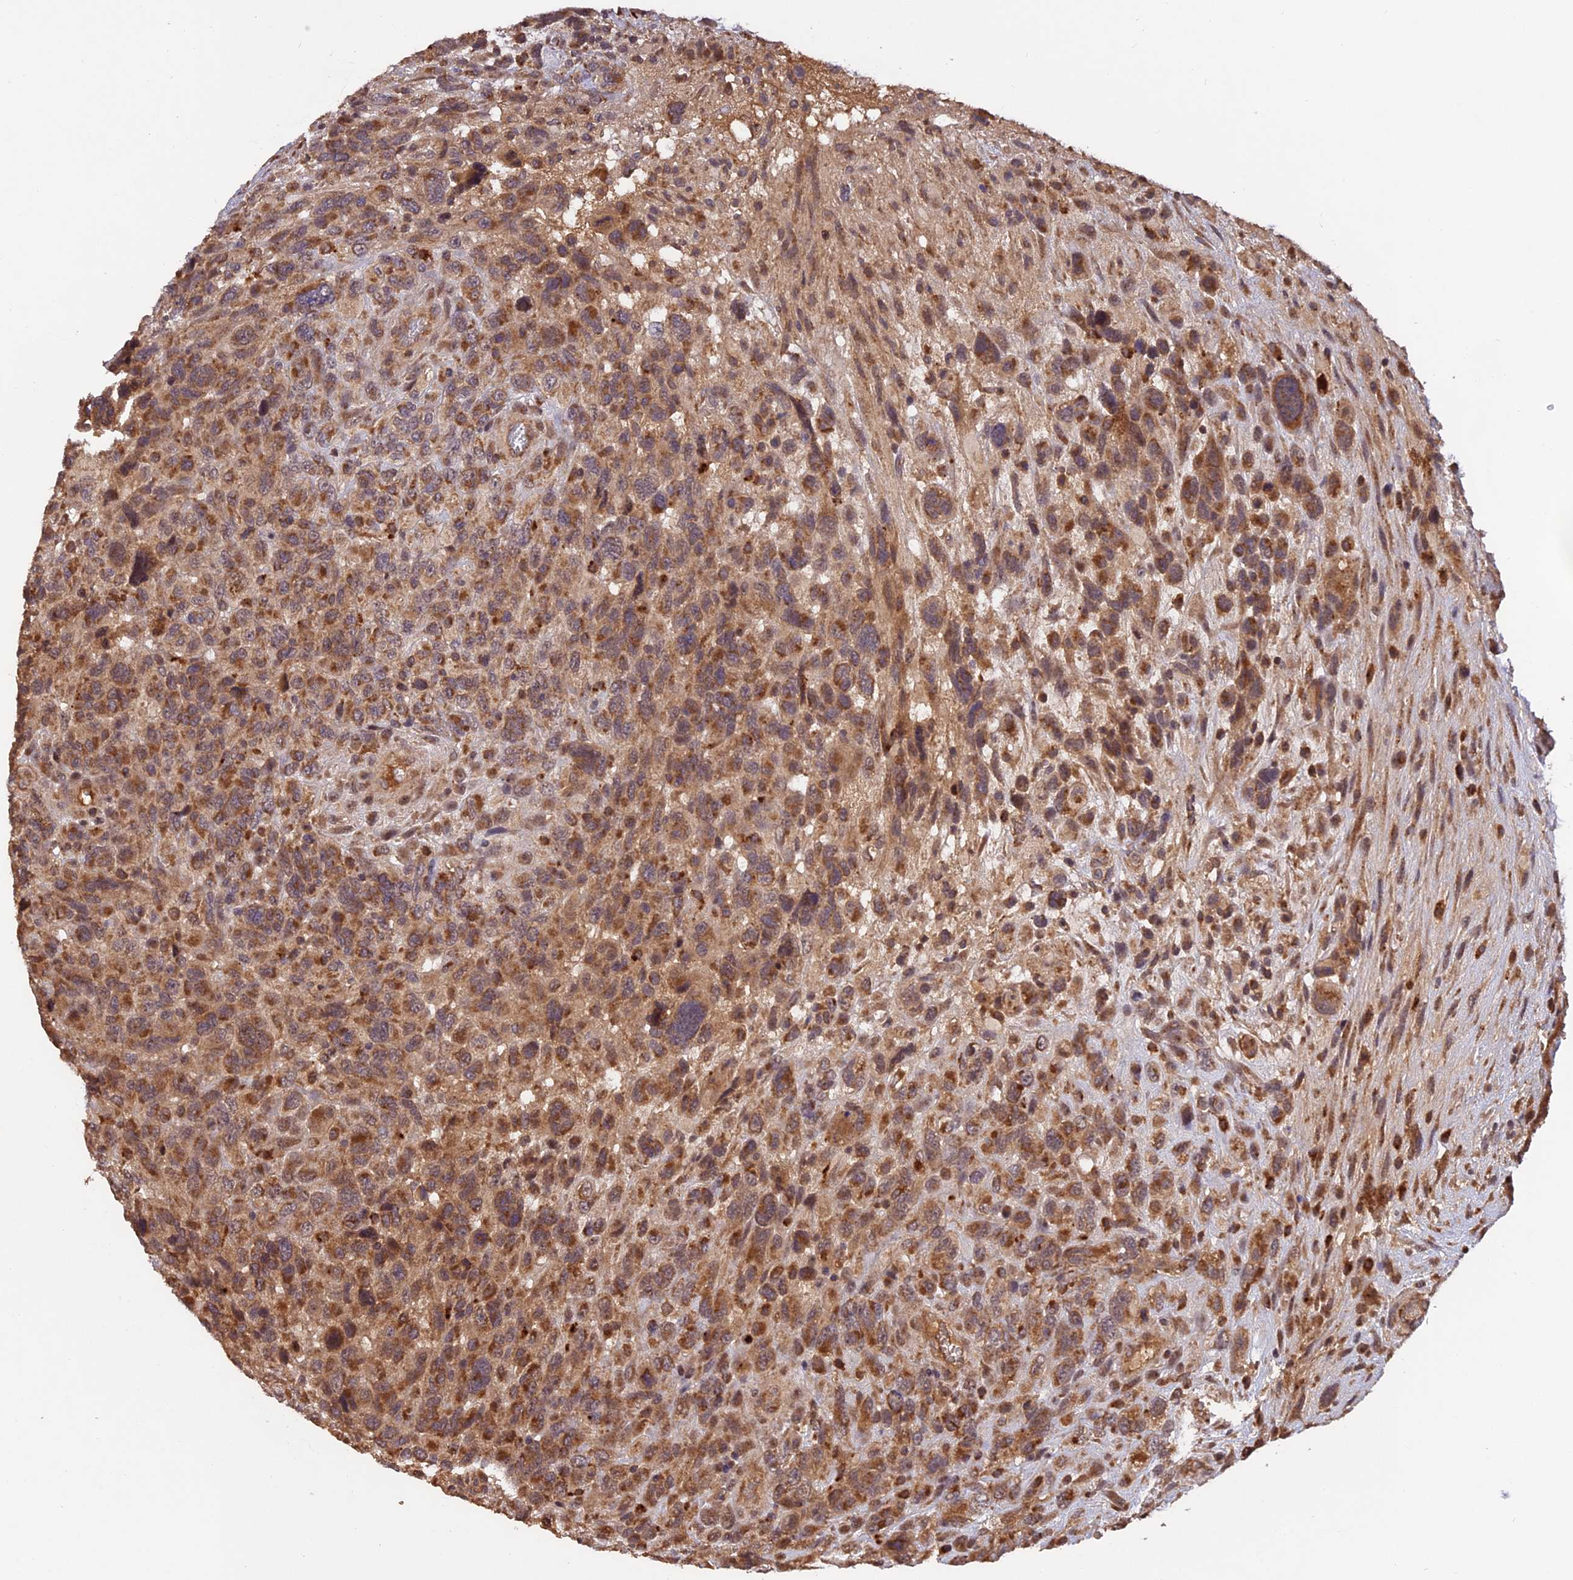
{"staining": {"intensity": "moderate", "quantity": ">75%", "location": "cytoplasmic/membranous"}, "tissue": "glioma", "cell_type": "Tumor cells", "image_type": "cancer", "snomed": [{"axis": "morphology", "description": "Glioma, malignant, High grade"}, {"axis": "topography", "description": "Brain"}], "caption": "Glioma stained for a protein (brown) reveals moderate cytoplasmic/membranous positive staining in approximately >75% of tumor cells.", "gene": "MNS1", "patient": {"sex": "male", "age": 61}}